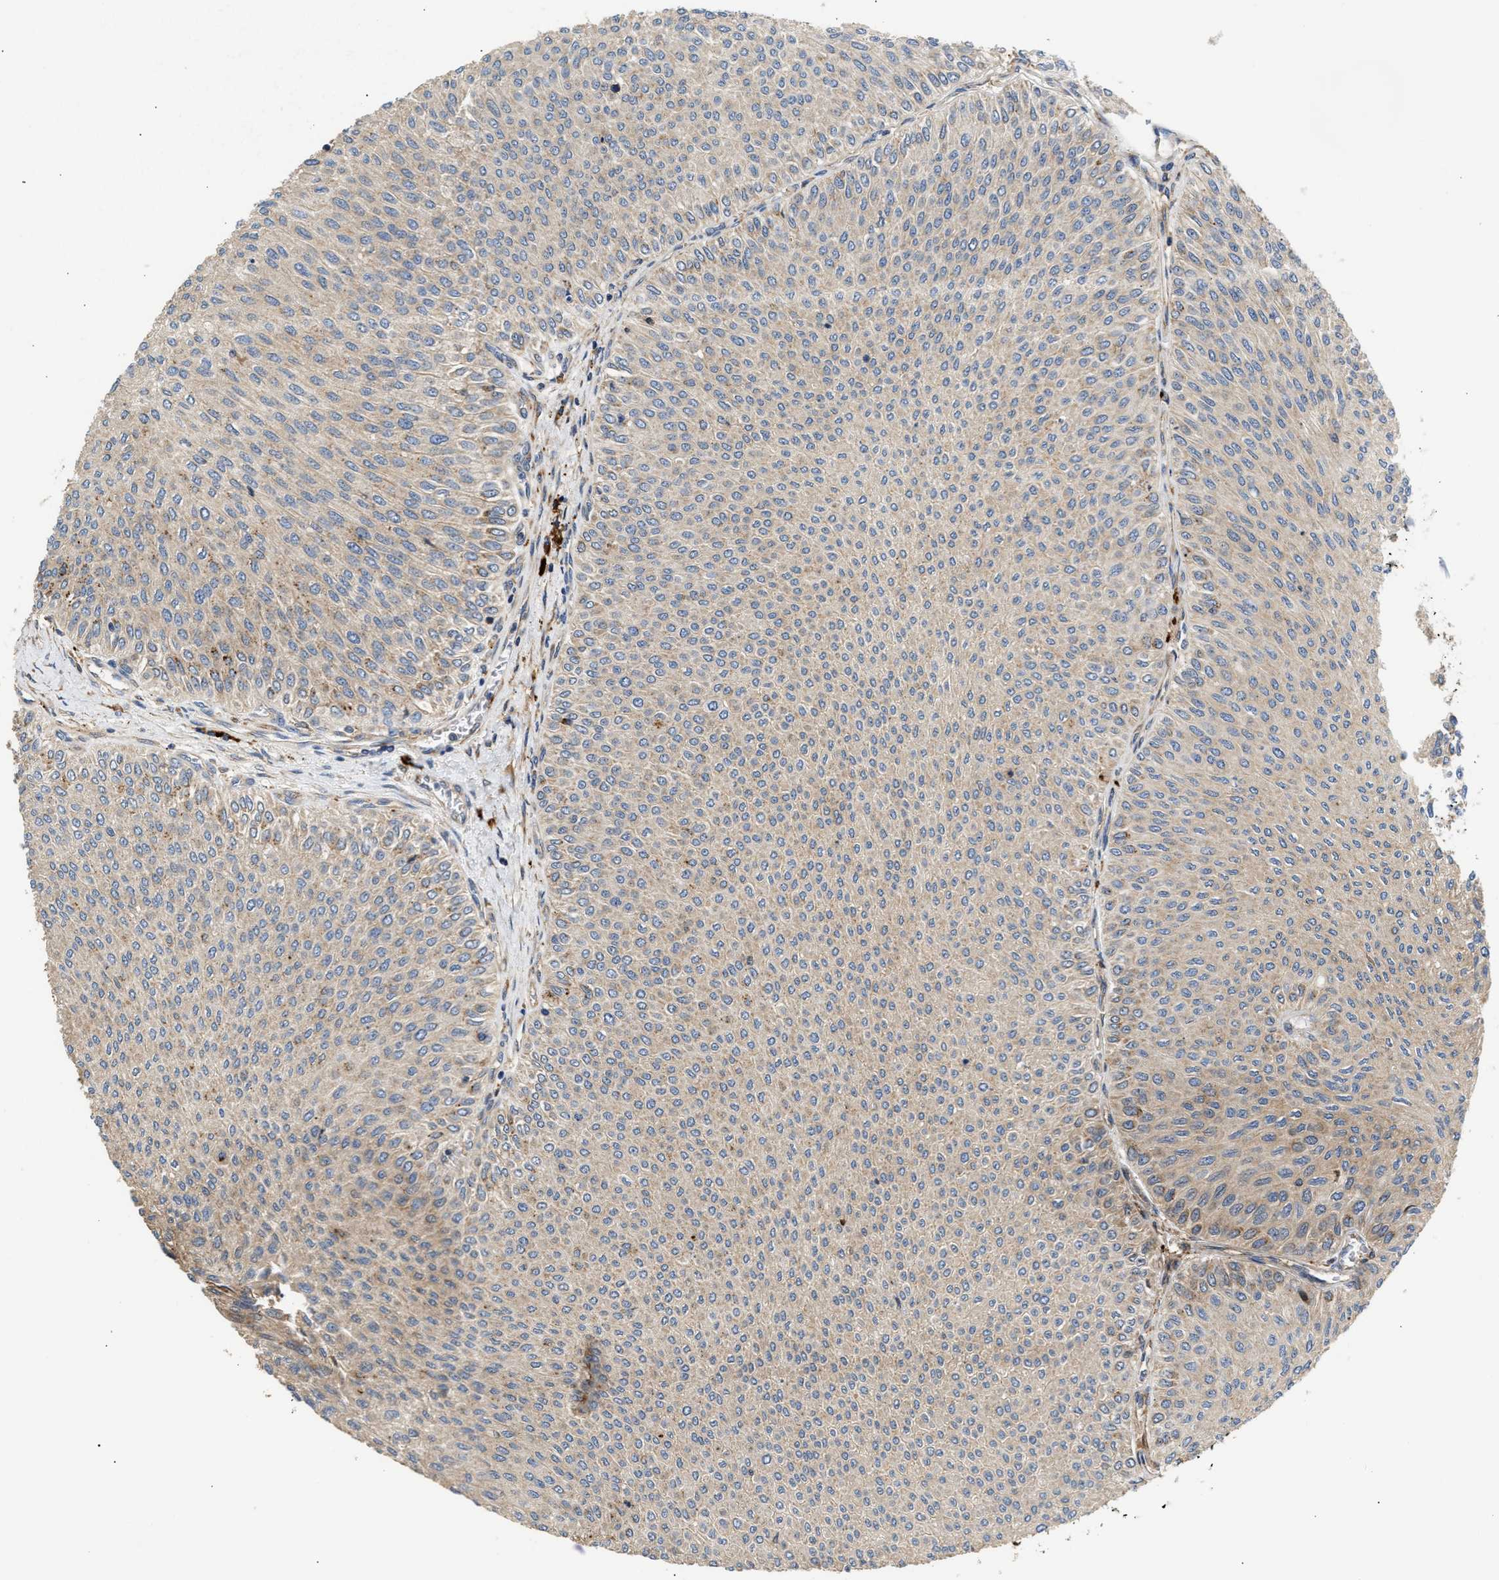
{"staining": {"intensity": "weak", "quantity": "25%-75%", "location": "cytoplasmic/membranous"}, "tissue": "urothelial cancer", "cell_type": "Tumor cells", "image_type": "cancer", "snomed": [{"axis": "morphology", "description": "Urothelial carcinoma, Low grade"}, {"axis": "topography", "description": "Urinary bladder"}], "caption": "Weak cytoplasmic/membranous protein expression is identified in approximately 25%-75% of tumor cells in urothelial carcinoma (low-grade).", "gene": "AMZ1", "patient": {"sex": "male", "age": 78}}